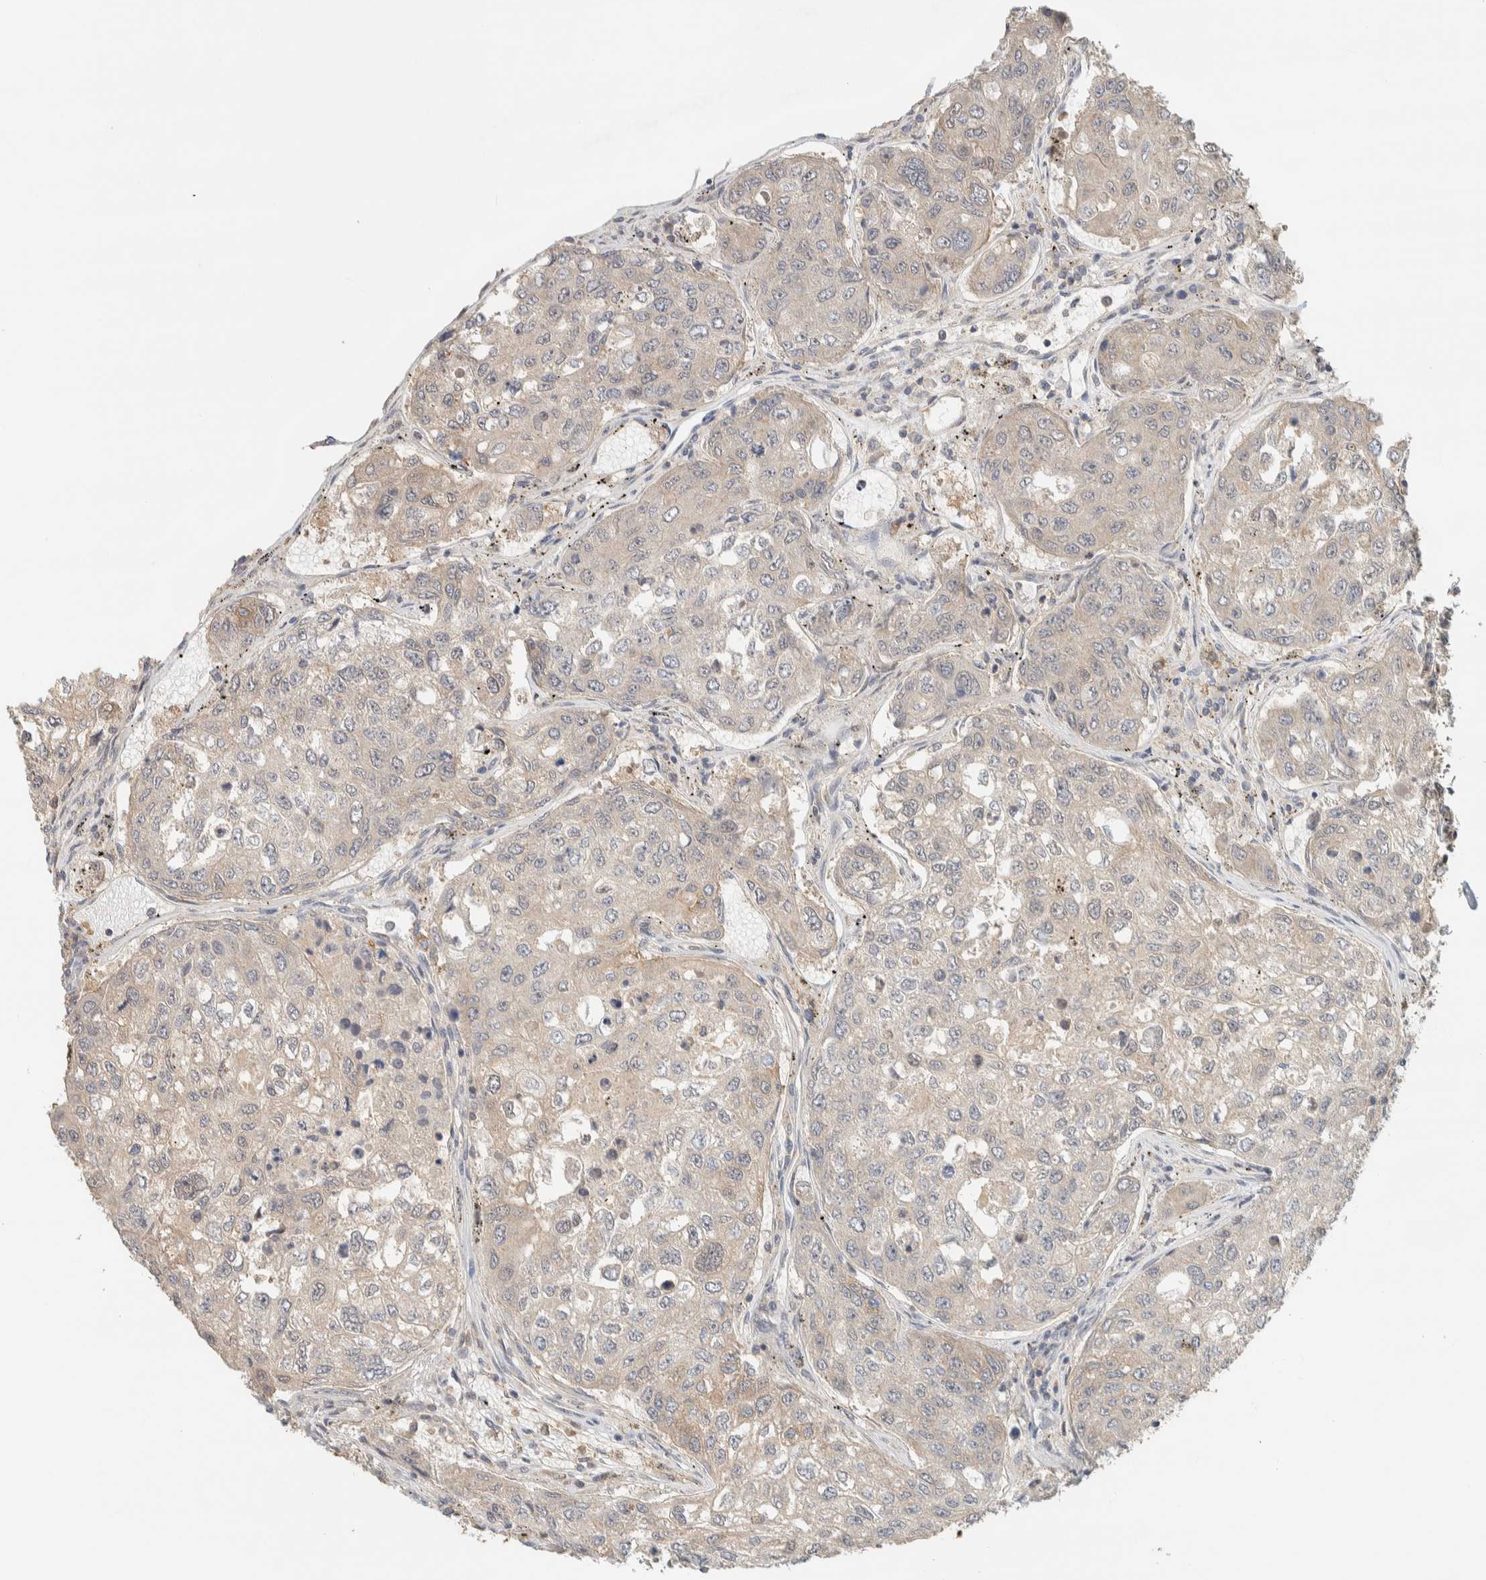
{"staining": {"intensity": "moderate", "quantity": "<25%", "location": "cytoplasmic/membranous"}, "tissue": "urothelial cancer", "cell_type": "Tumor cells", "image_type": "cancer", "snomed": [{"axis": "morphology", "description": "Urothelial carcinoma, High grade"}, {"axis": "topography", "description": "Lymph node"}, {"axis": "topography", "description": "Urinary bladder"}], "caption": "Moderate cytoplasmic/membranous expression is seen in about <25% of tumor cells in urothelial cancer. (IHC, brightfield microscopy, high magnification).", "gene": "RAB11FIP1", "patient": {"sex": "male", "age": 51}}